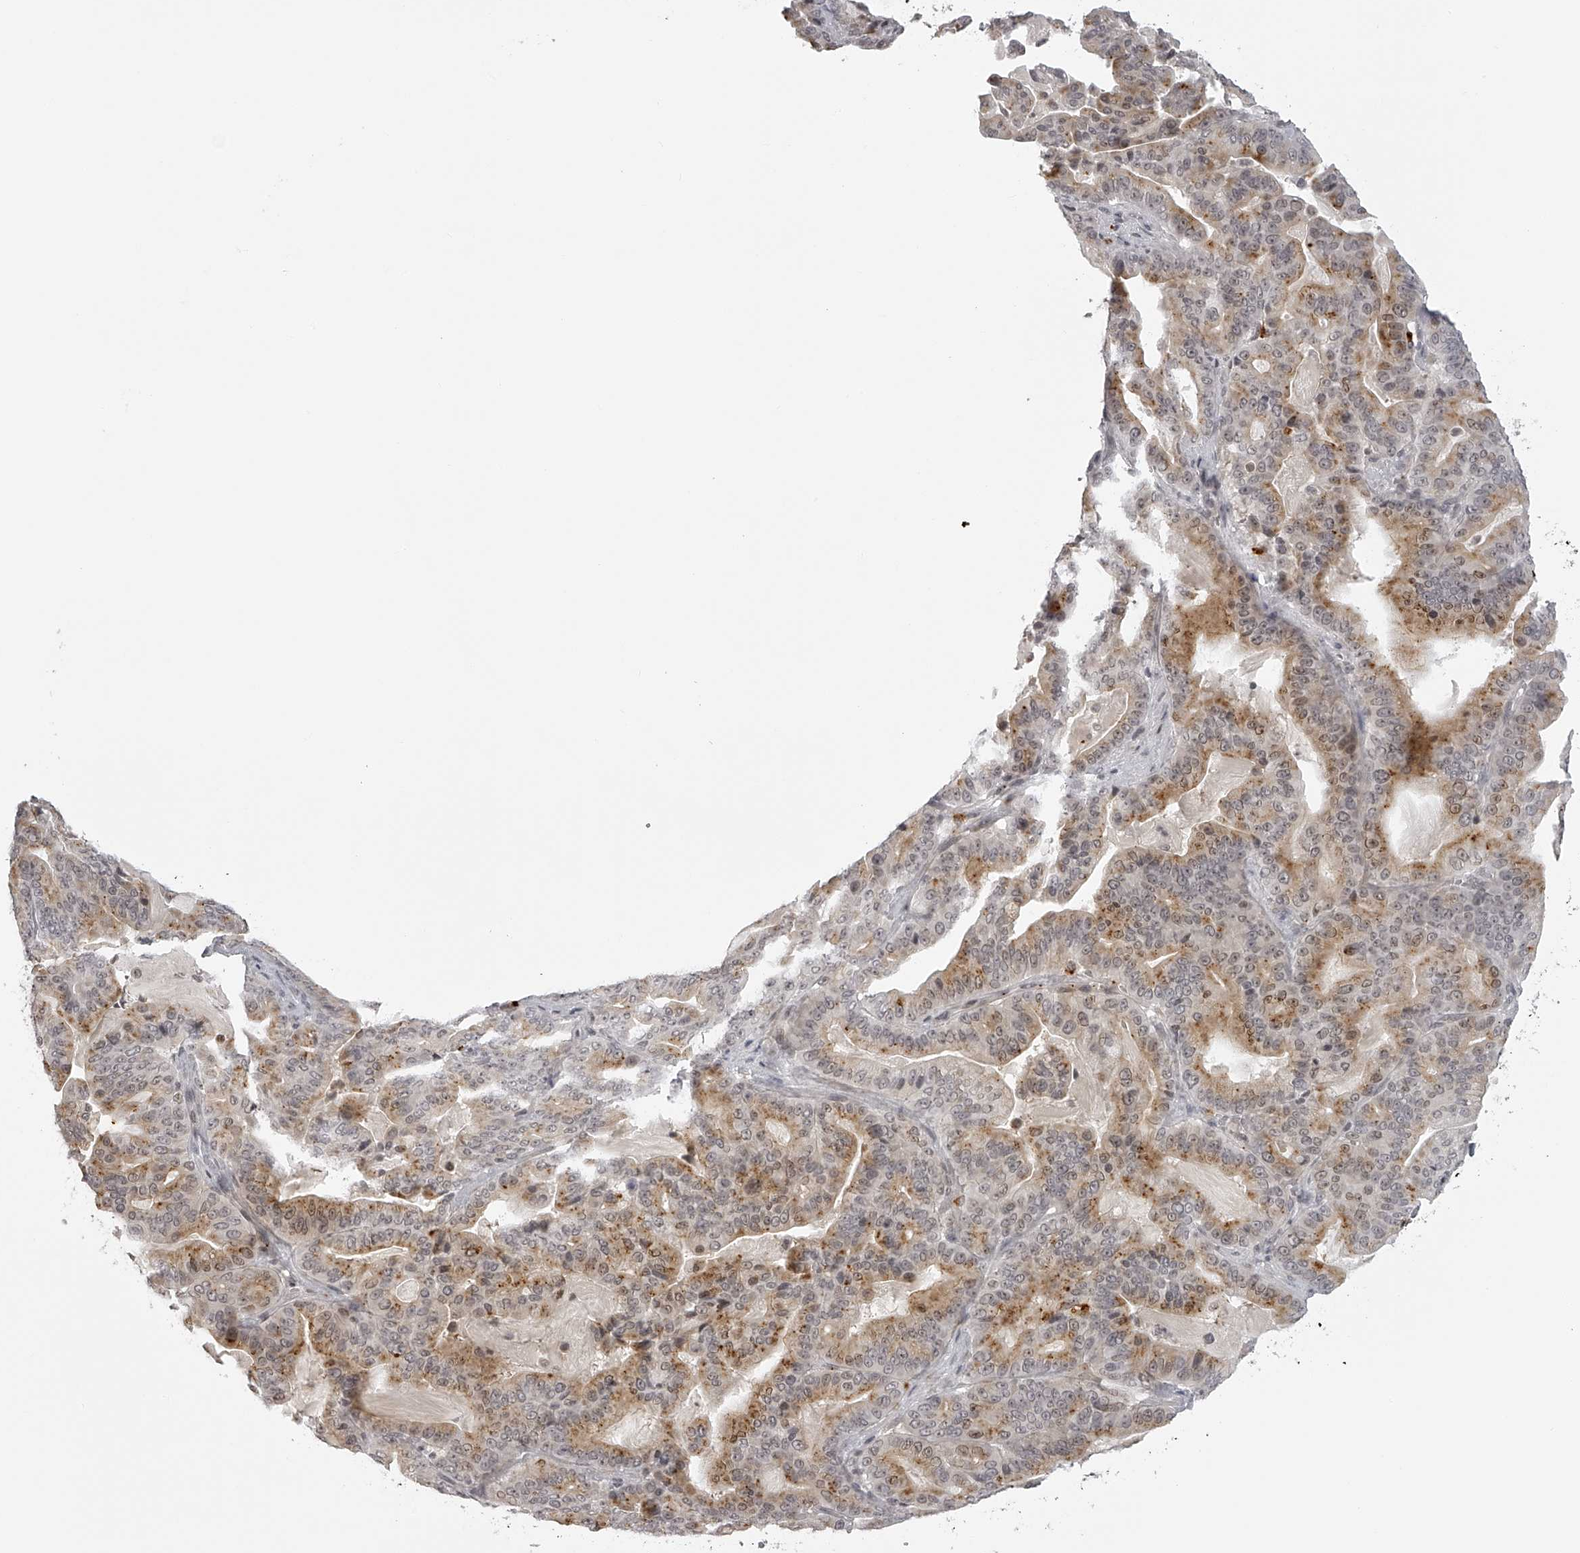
{"staining": {"intensity": "moderate", "quantity": "25%-75%", "location": "cytoplasmic/membranous"}, "tissue": "pancreatic cancer", "cell_type": "Tumor cells", "image_type": "cancer", "snomed": [{"axis": "morphology", "description": "Adenocarcinoma, NOS"}, {"axis": "topography", "description": "Pancreas"}], "caption": "Immunohistochemistry histopathology image of neoplastic tissue: human pancreatic cancer (adenocarcinoma) stained using immunohistochemistry (IHC) displays medium levels of moderate protein expression localized specifically in the cytoplasmic/membranous of tumor cells, appearing as a cytoplasmic/membranous brown color.", "gene": "RNF220", "patient": {"sex": "male", "age": 63}}